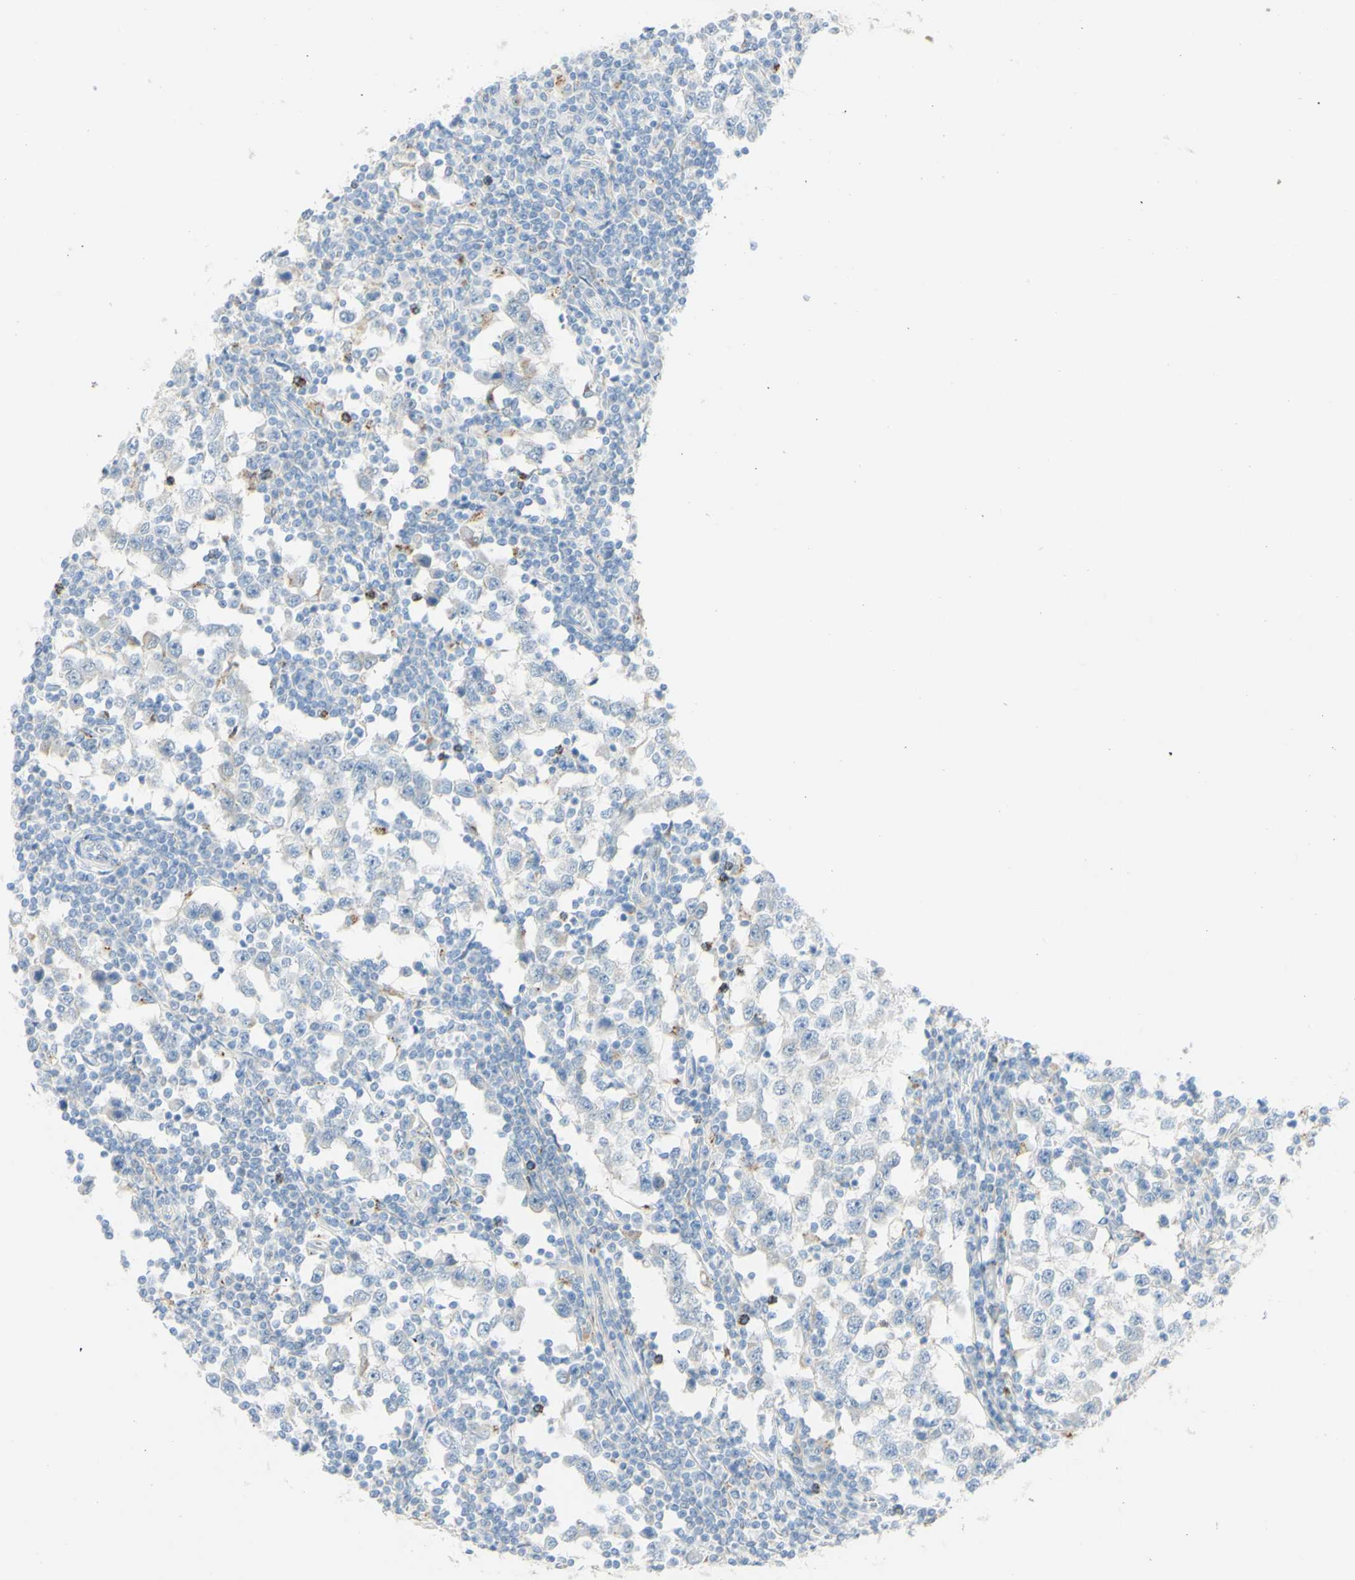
{"staining": {"intensity": "negative", "quantity": "none", "location": "none"}, "tissue": "testis cancer", "cell_type": "Tumor cells", "image_type": "cancer", "snomed": [{"axis": "morphology", "description": "Seminoma, NOS"}, {"axis": "topography", "description": "Testis"}], "caption": "An immunohistochemistry (IHC) image of testis seminoma is shown. There is no staining in tumor cells of testis seminoma. The staining was performed using DAB to visualize the protein expression in brown, while the nuclei were stained in blue with hematoxylin (Magnification: 20x).", "gene": "TSPAN1", "patient": {"sex": "male", "age": 65}}